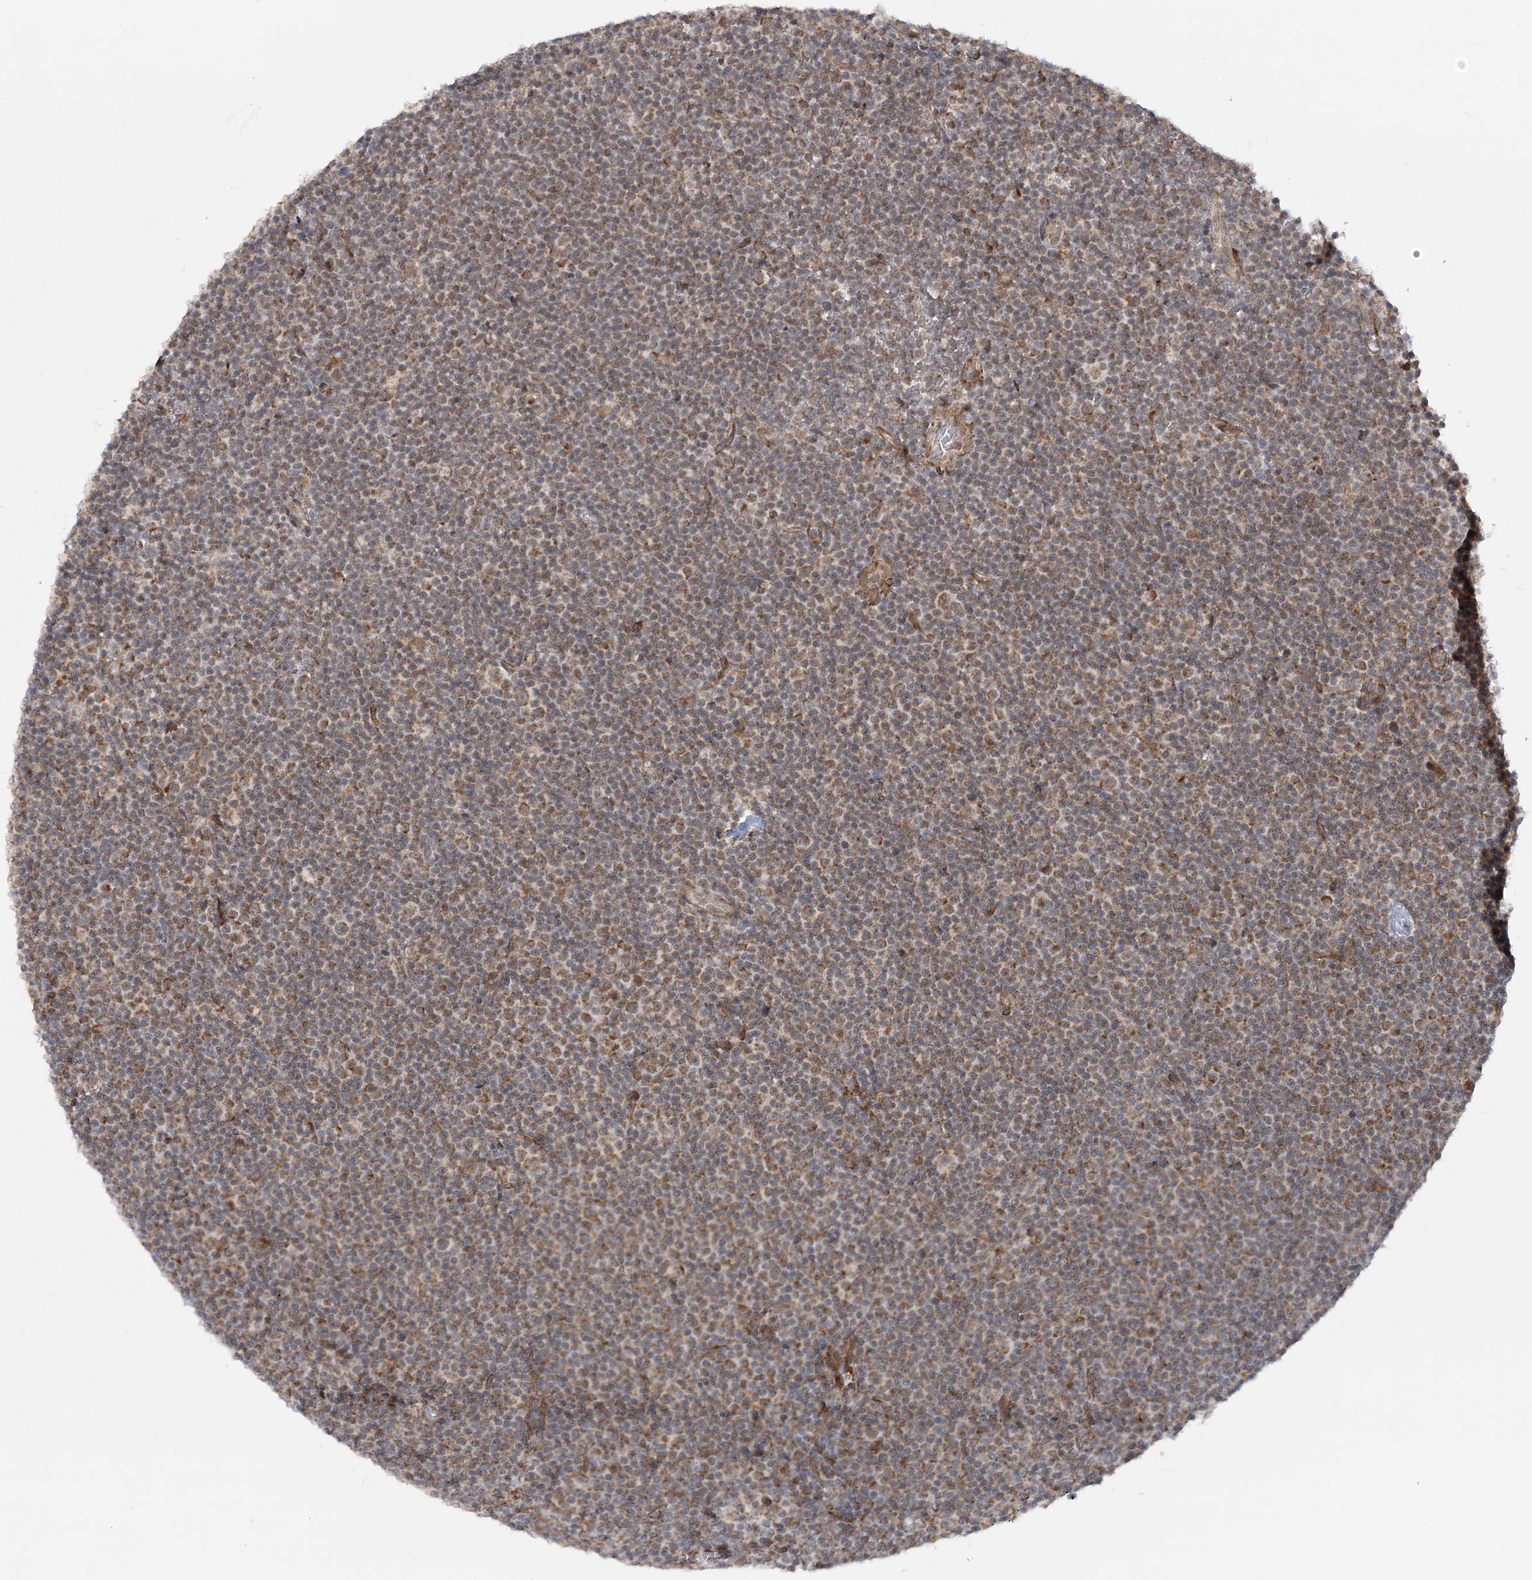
{"staining": {"intensity": "moderate", "quantity": ">75%", "location": "cytoplasmic/membranous"}, "tissue": "lymphoma", "cell_type": "Tumor cells", "image_type": "cancer", "snomed": [{"axis": "morphology", "description": "Malignant lymphoma, non-Hodgkin's type, Low grade"}, {"axis": "topography", "description": "Lymph node"}], "caption": "IHC image of neoplastic tissue: human lymphoma stained using immunohistochemistry reveals medium levels of moderate protein expression localized specifically in the cytoplasmic/membranous of tumor cells, appearing as a cytoplasmic/membranous brown color.", "gene": "MRPL47", "patient": {"sex": "female", "age": 67}}